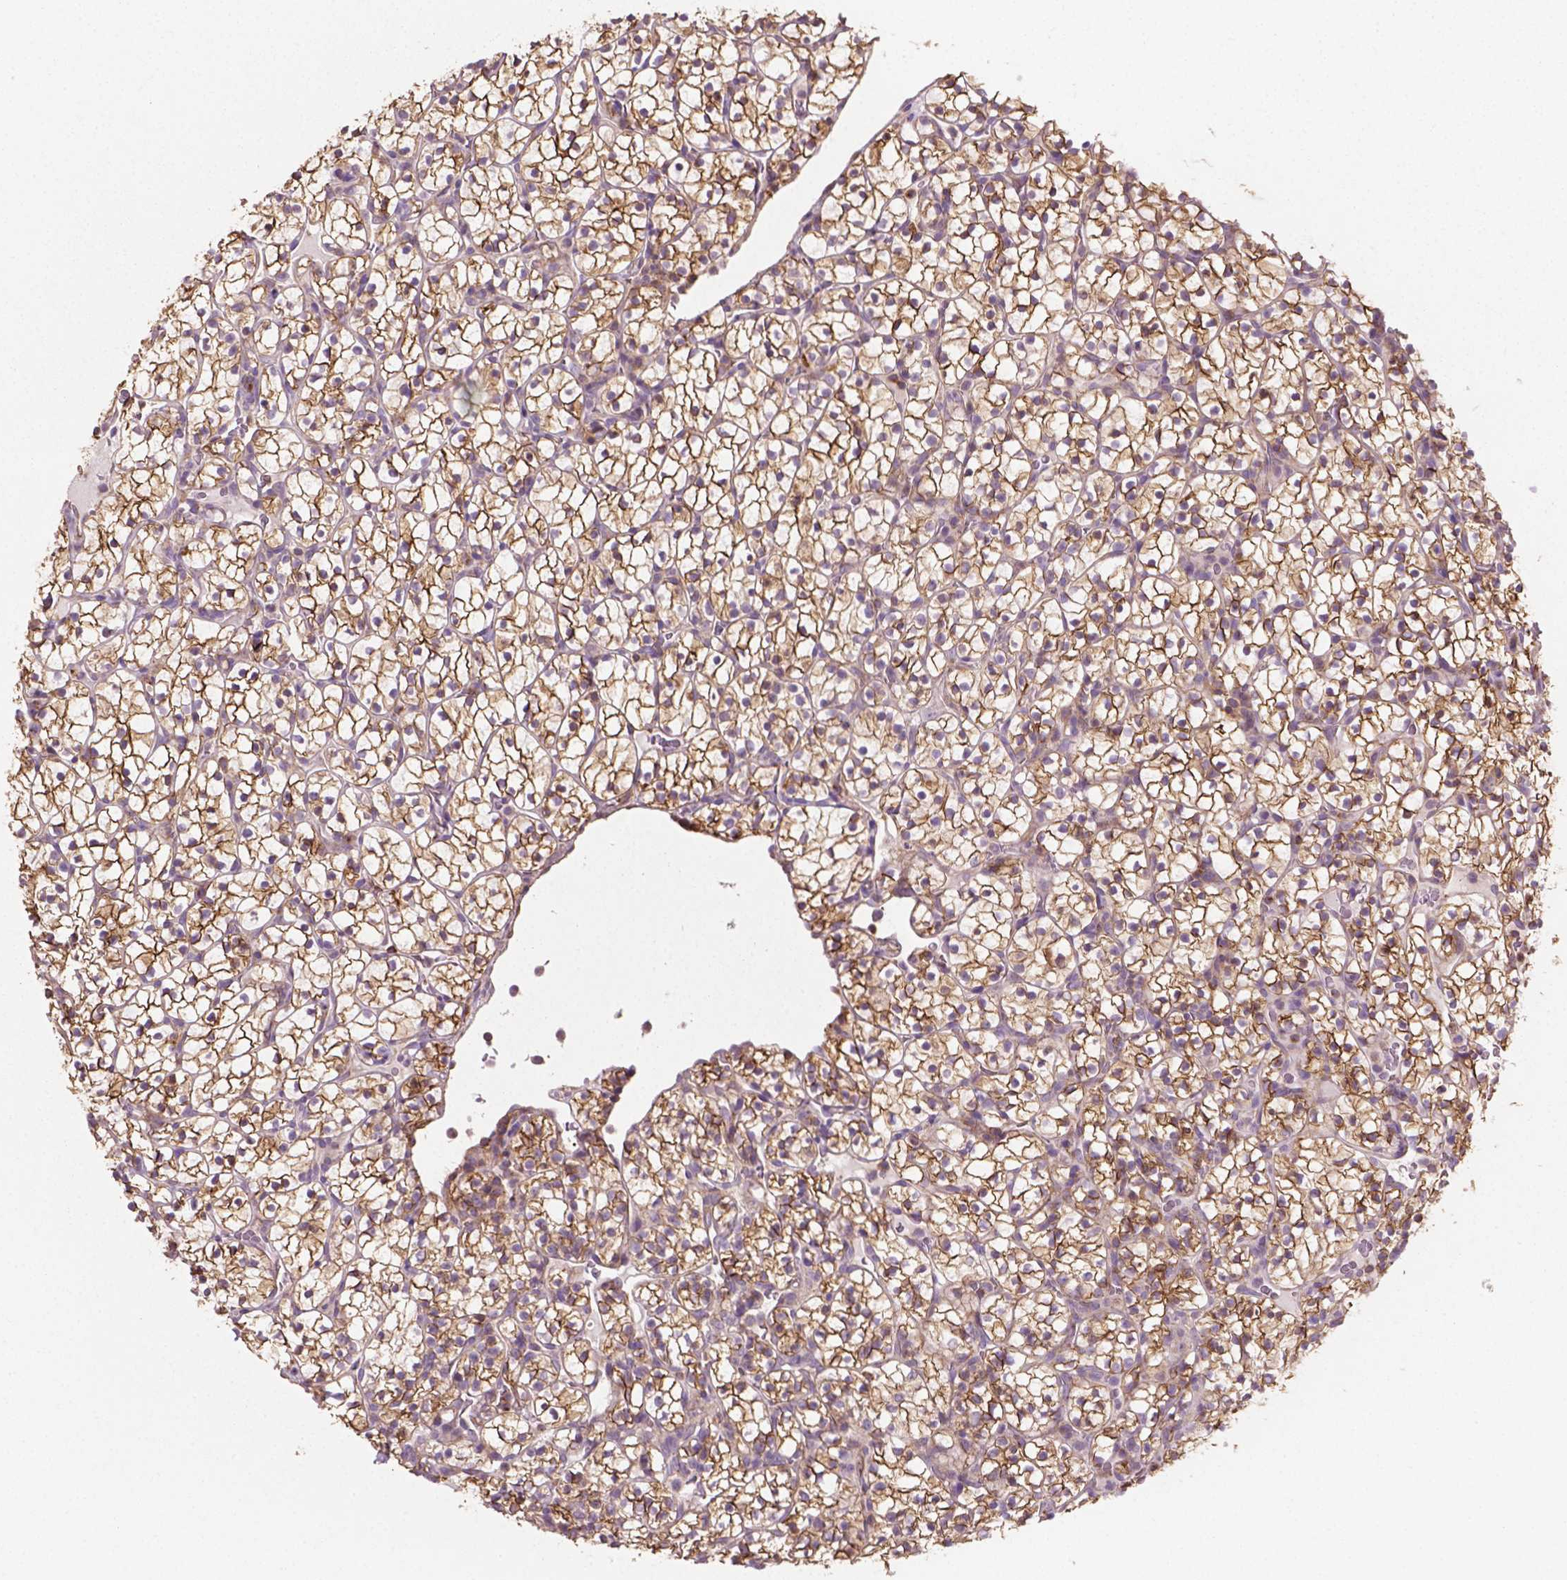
{"staining": {"intensity": "moderate", "quantity": ">75%", "location": "cytoplasmic/membranous"}, "tissue": "renal cancer", "cell_type": "Tumor cells", "image_type": "cancer", "snomed": [{"axis": "morphology", "description": "Adenocarcinoma, NOS"}, {"axis": "topography", "description": "Kidney"}], "caption": "This image shows IHC staining of renal cancer (adenocarcinoma), with medium moderate cytoplasmic/membranous positivity in about >75% of tumor cells.", "gene": "TCAF1", "patient": {"sex": "female", "age": 89}}